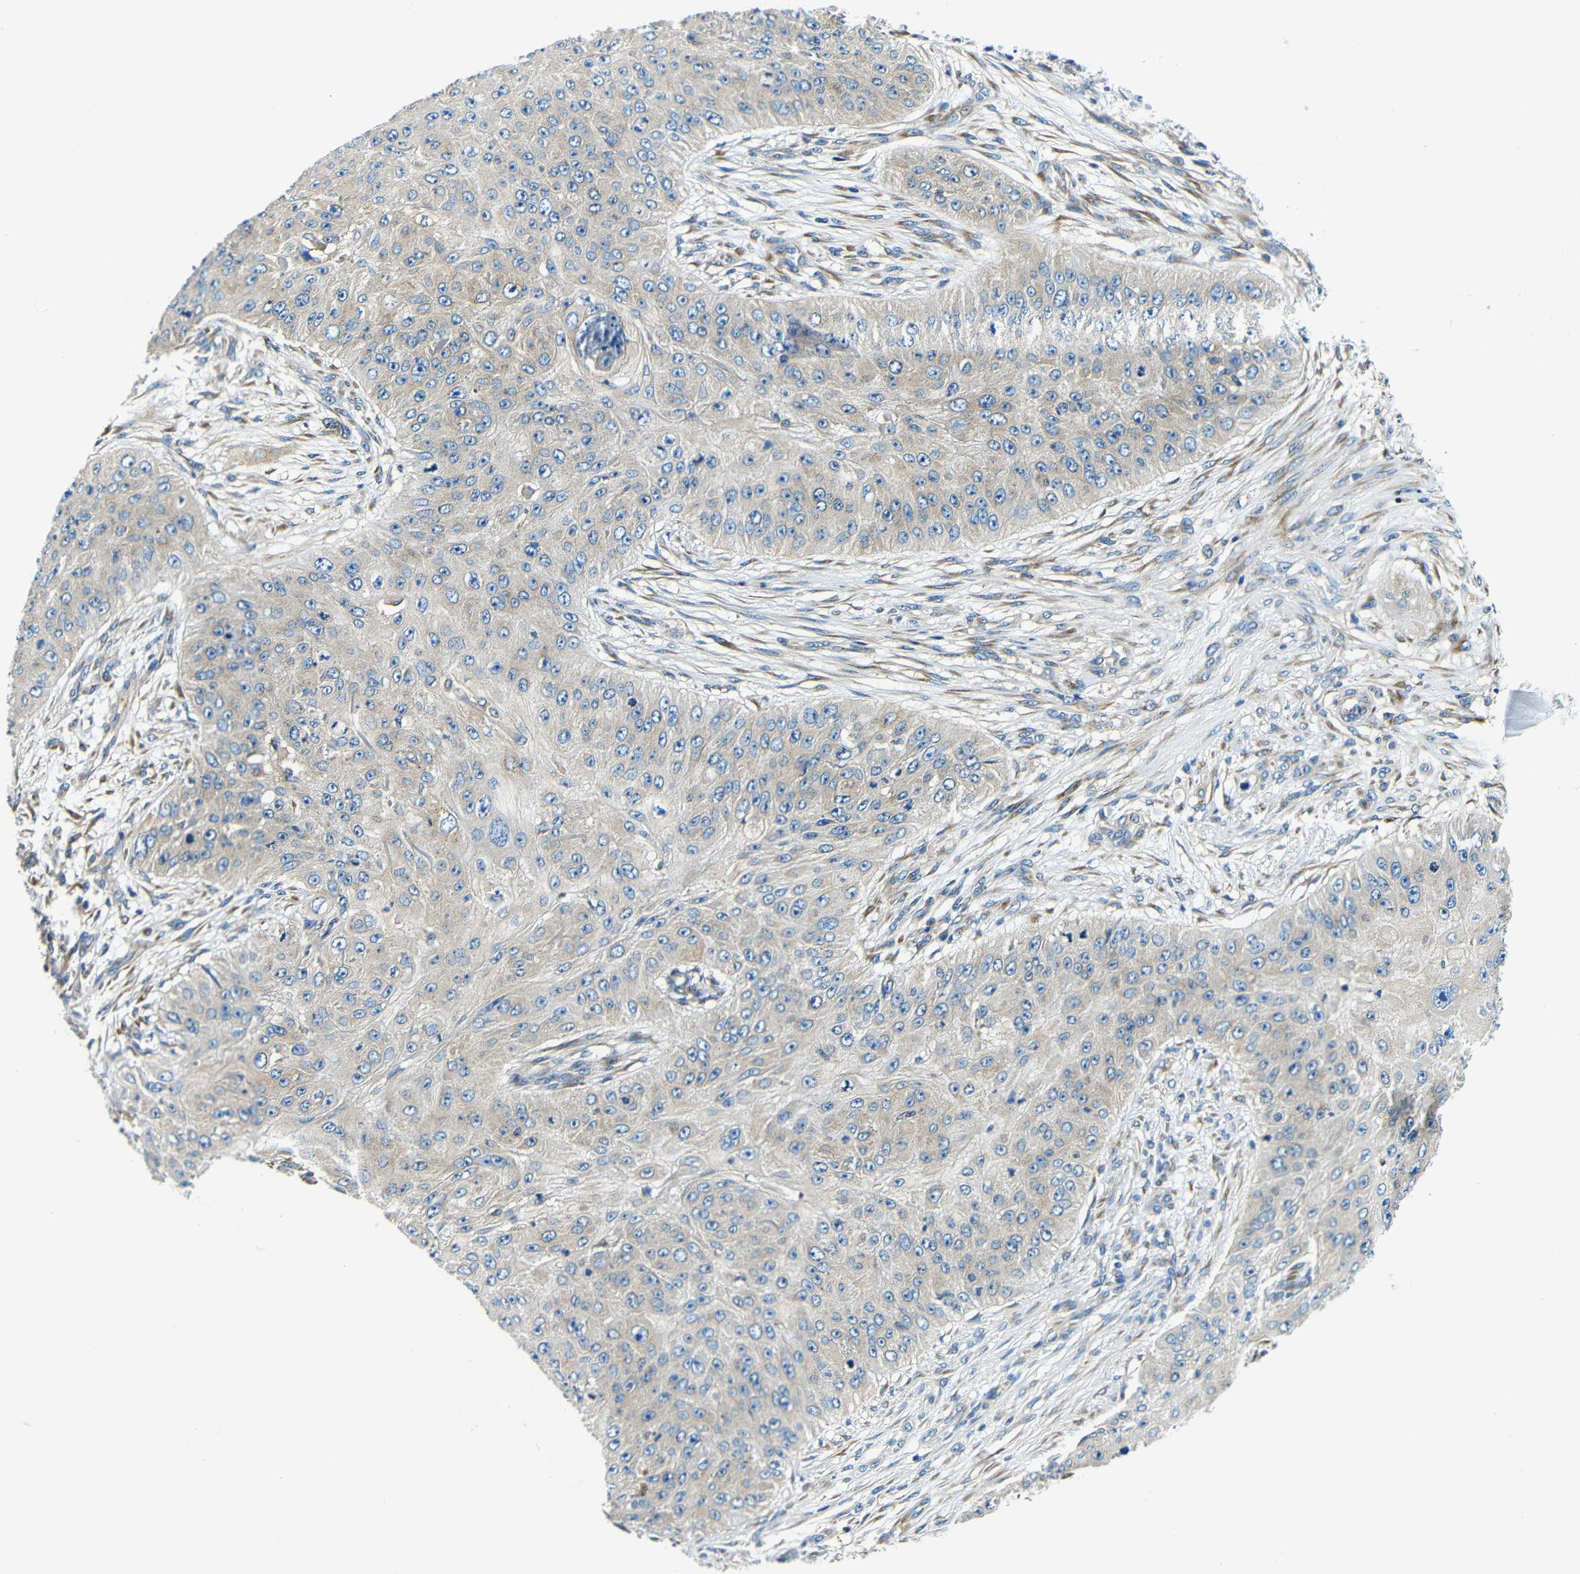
{"staining": {"intensity": "weak", "quantity": "25%-75%", "location": "cytoplasmic/membranous"}, "tissue": "skin cancer", "cell_type": "Tumor cells", "image_type": "cancer", "snomed": [{"axis": "morphology", "description": "Squamous cell carcinoma, NOS"}, {"axis": "topography", "description": "Skin"}], "caption": "Protein staining displays weak cytoplasmic/membranous positivity in approximately 25%-75% of tumor cells in skin cancer (squamous cell carcinoma).", "gene": "USO1", "patient": {"sex": "female", "age": 80}}